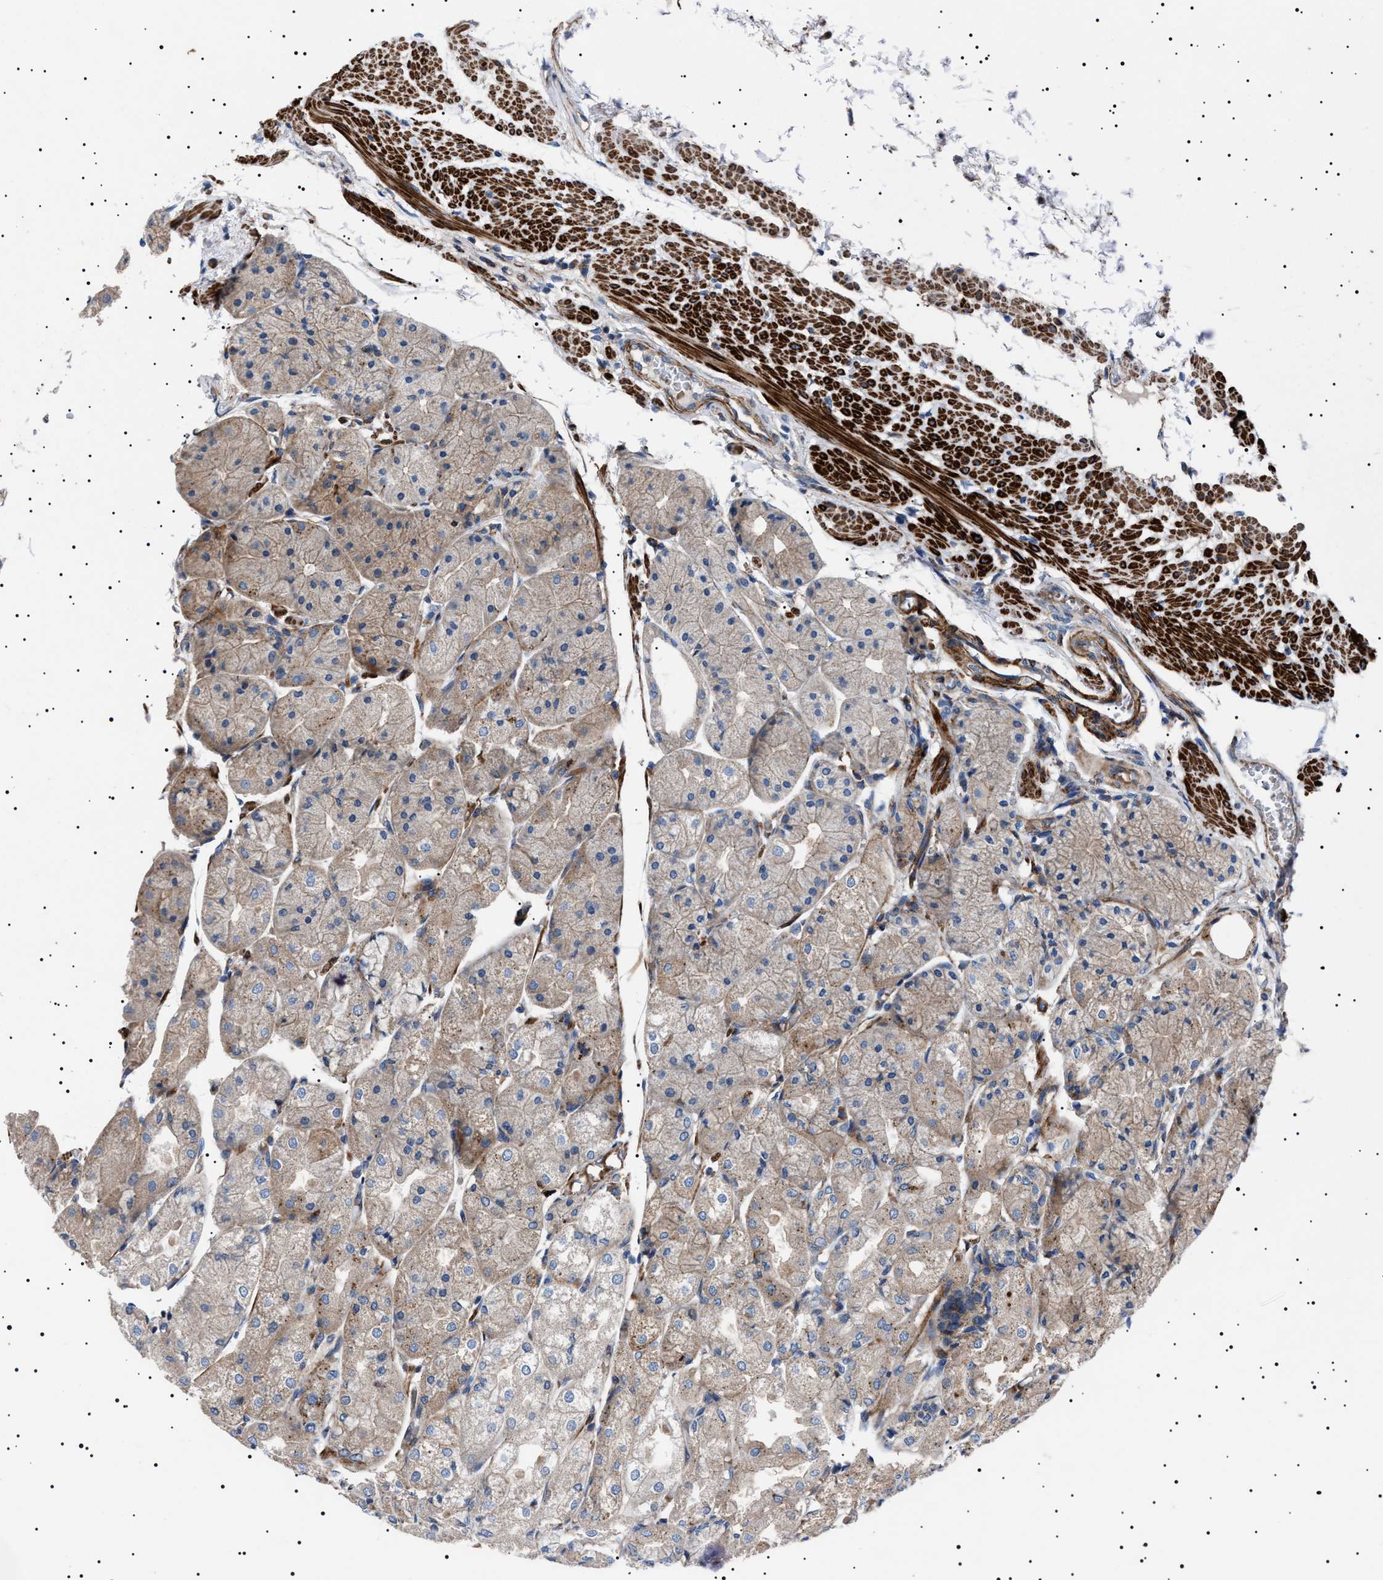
{"staining": {"intensity": "weak", "quantity": "25%-75%", "location": "cytoplasmic/membranous"}, "tissue": "stomach", "cell_type": "Glandular cells", "image_type": "normal", "snomed": [{"axis": "morphology", "description": "Normal tissue, NOS"}, {"axis": "topography", "description": "Stomach, upper"}], "caption": "IHC (DAB) staining of normal stomach exhibits weak cytoplasmic/membranous protein staining in approximately 25%-75% of glandular cells.", "gene": "NEU1", "patient": {"sex": "male", "age": 72}}